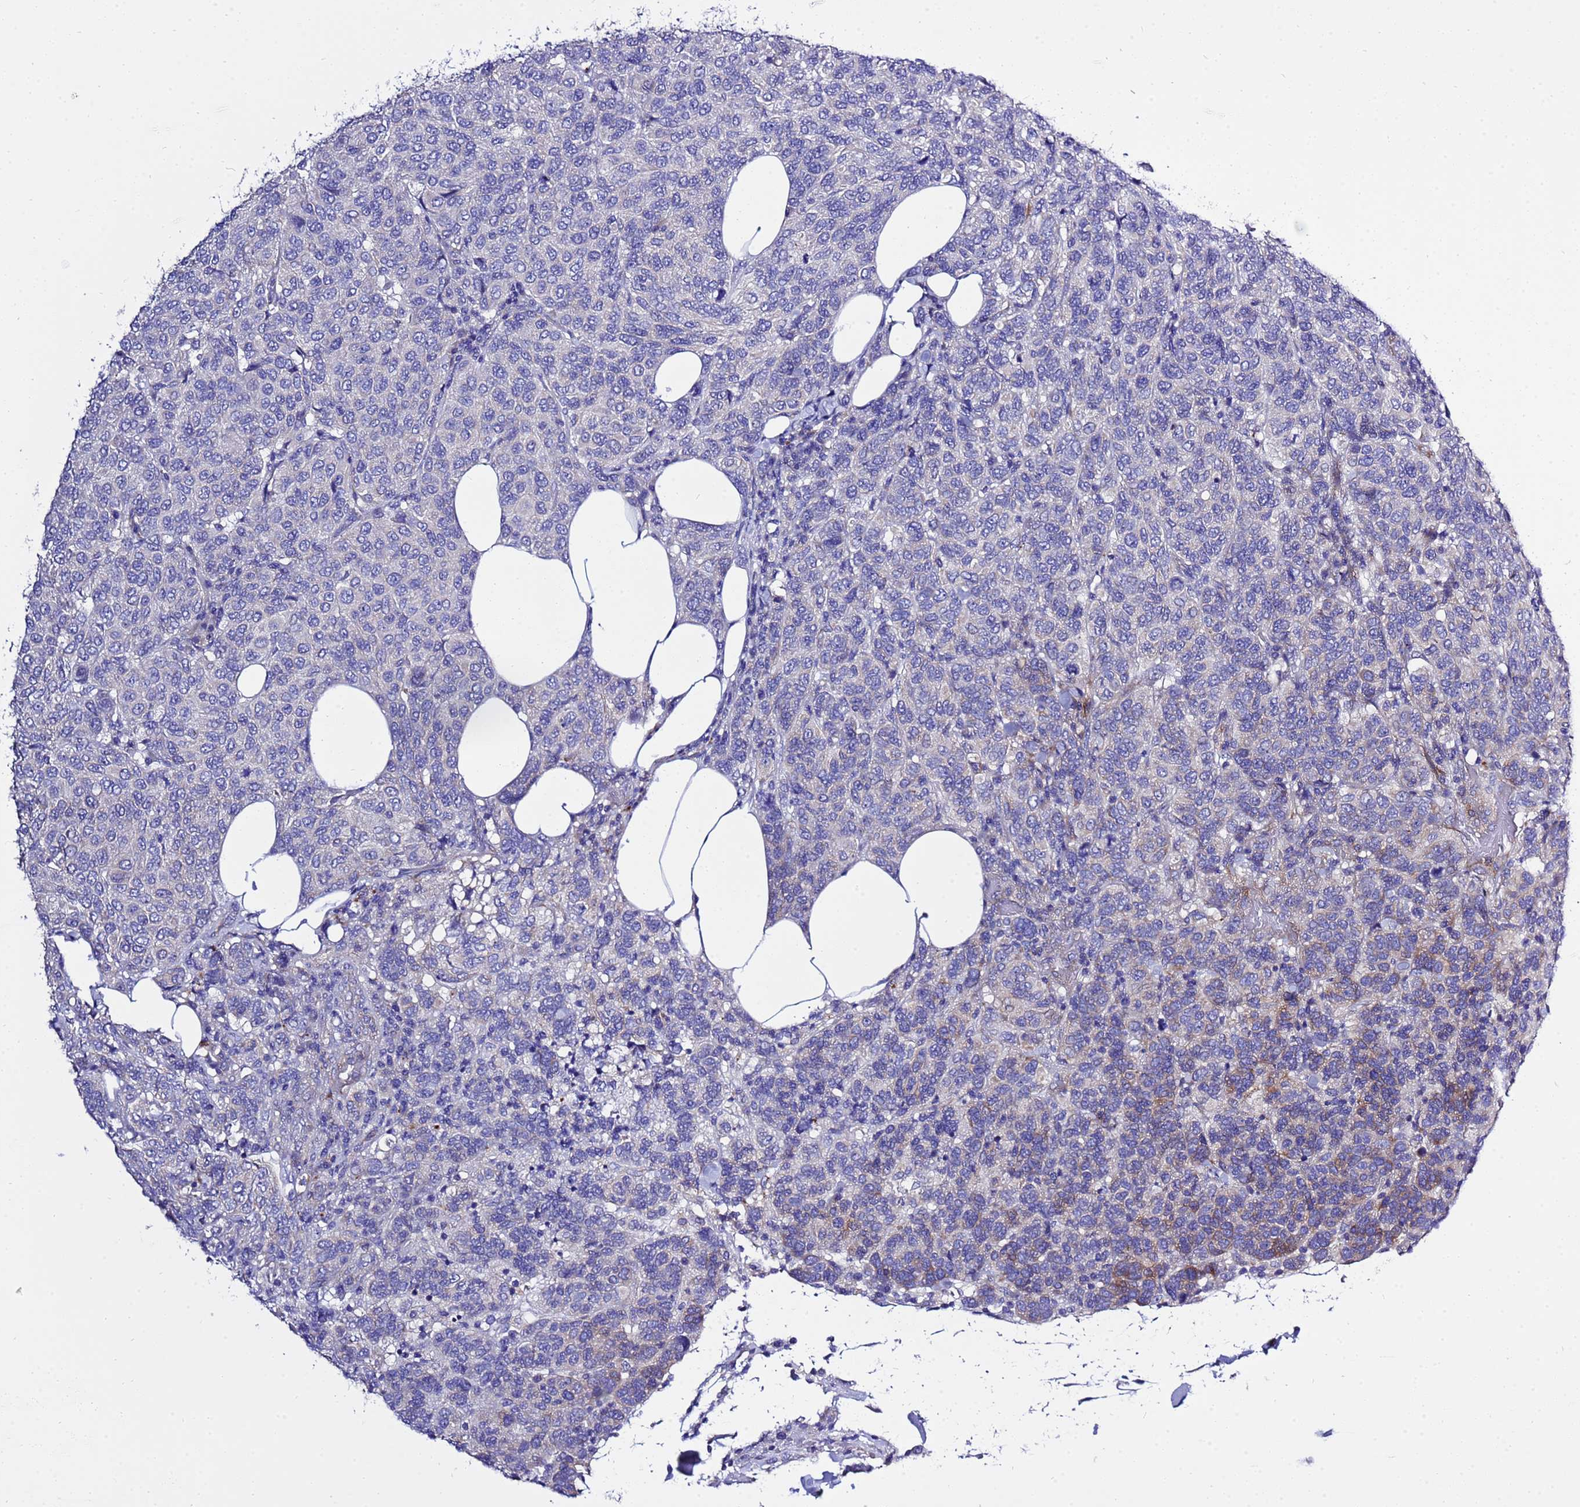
{"staining": {"intensity": "weak", "quantity": "<25%", "location": "cytoplasmic/membranous"}, "tissue": "breast cancer", "cell_type": "Tumor cells", "image_type": "cancer", "snomed": [{"axis": "morphology", "description": "Duct carcinoma"}, {"axis": "topography", "description": "Breast"}], "caption": "IHC photomicrograph of neoplastic tissue: human infiltrating ductal carcinoma (breast) stained with DAB (3,3'-diaminobenzidine) exhibits no significant protein staining in tumor cells.", "gene": "KICS2", "patient": {"sex": "female", "age": 55}}